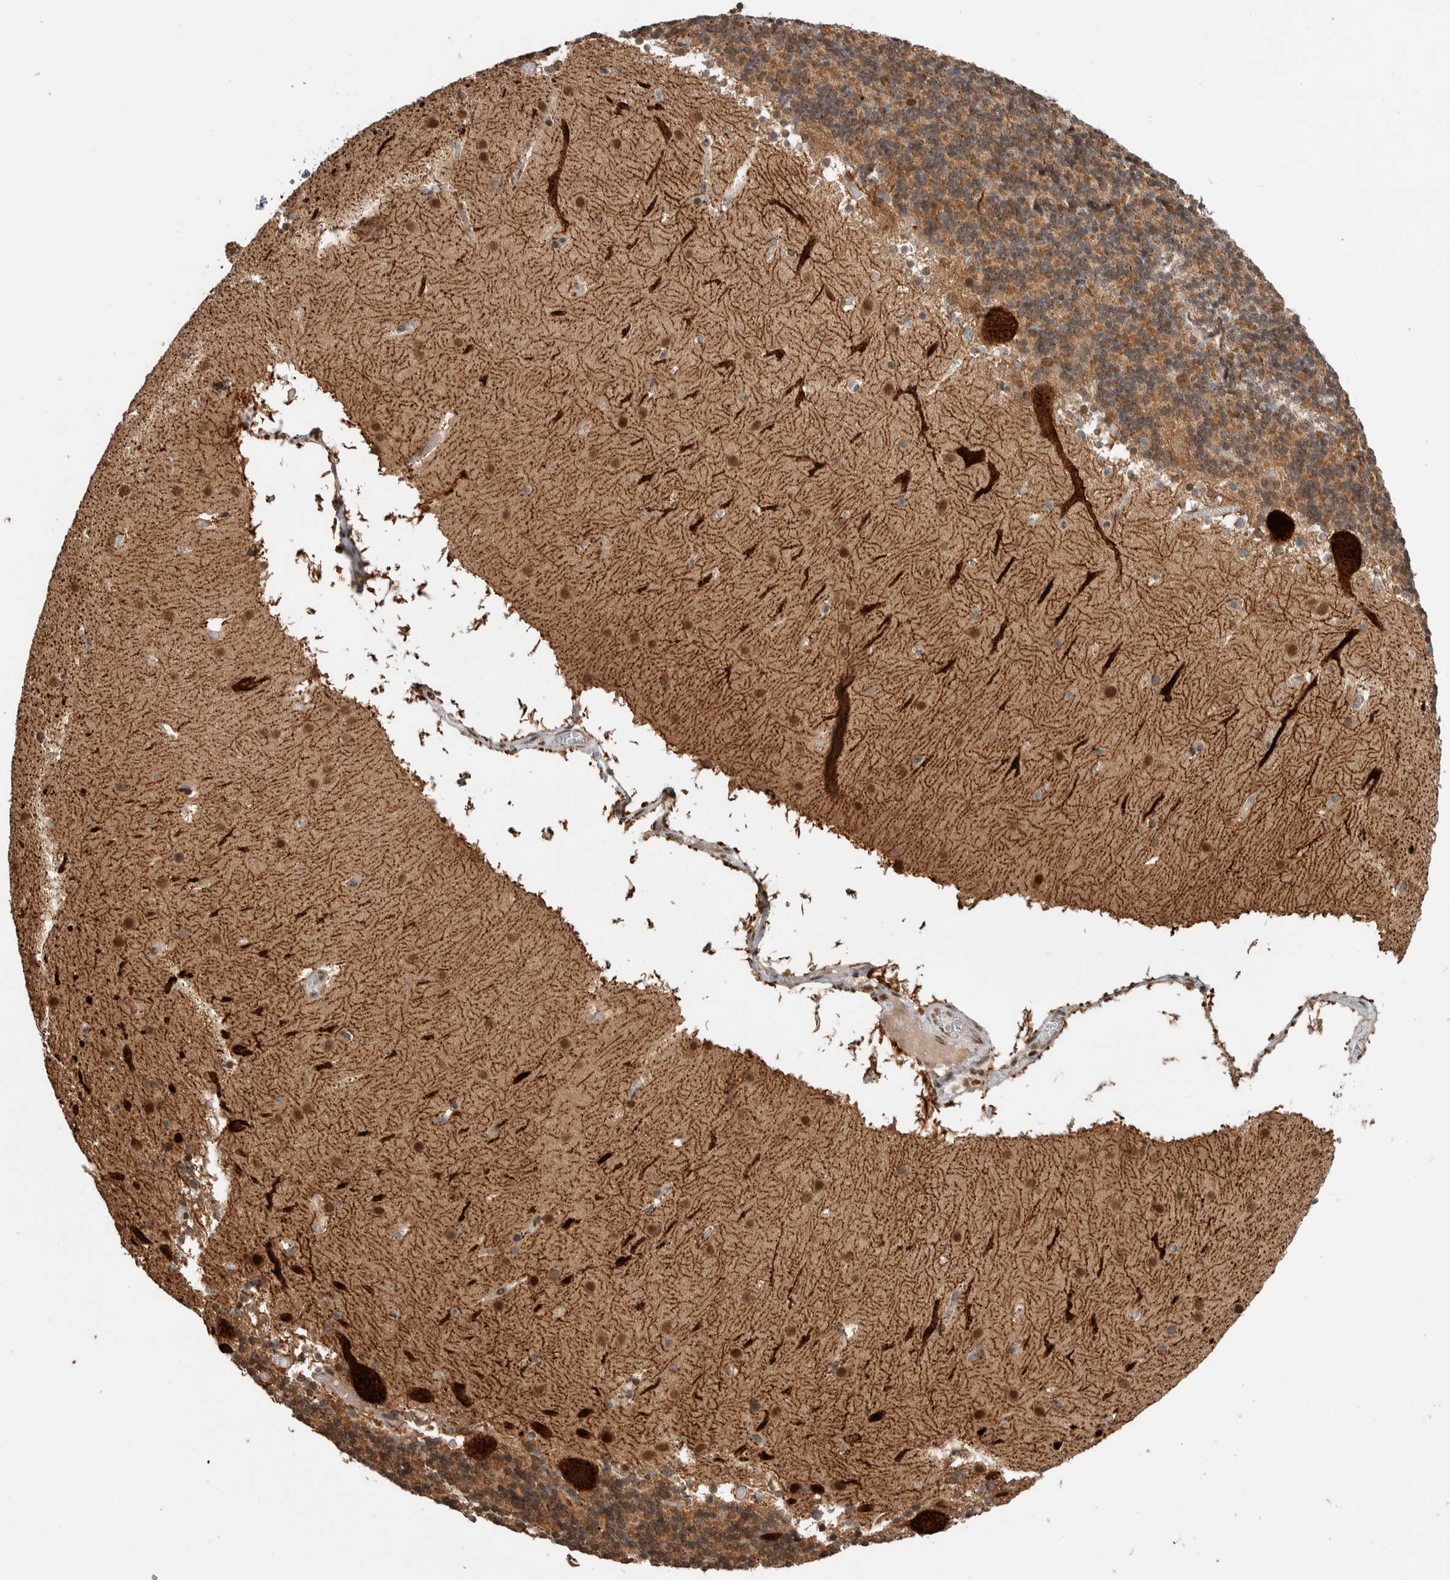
{"staining": {"intensity": "moderate", "quantity": ">75%", "location": "cytoplasmic/membranous,nuclear"}, "tissue": "cerebellum", "cell_type": "Cells in granular layer", "image_type": "normal", "snomed": [{"axis": "morphology", "description": "Normal tissue, NOS"}, {"axis": "topography", "description": "Cerebellum"}], "caption": "Cerebellum stained with DAB IHC reveals medium levels of moderate cytoplasmic/membranous,nuclear expression in approximately >75% of cells in granular layer.", "gene": "TNRC18", "patient": {"sex": "male", "age": 45}}